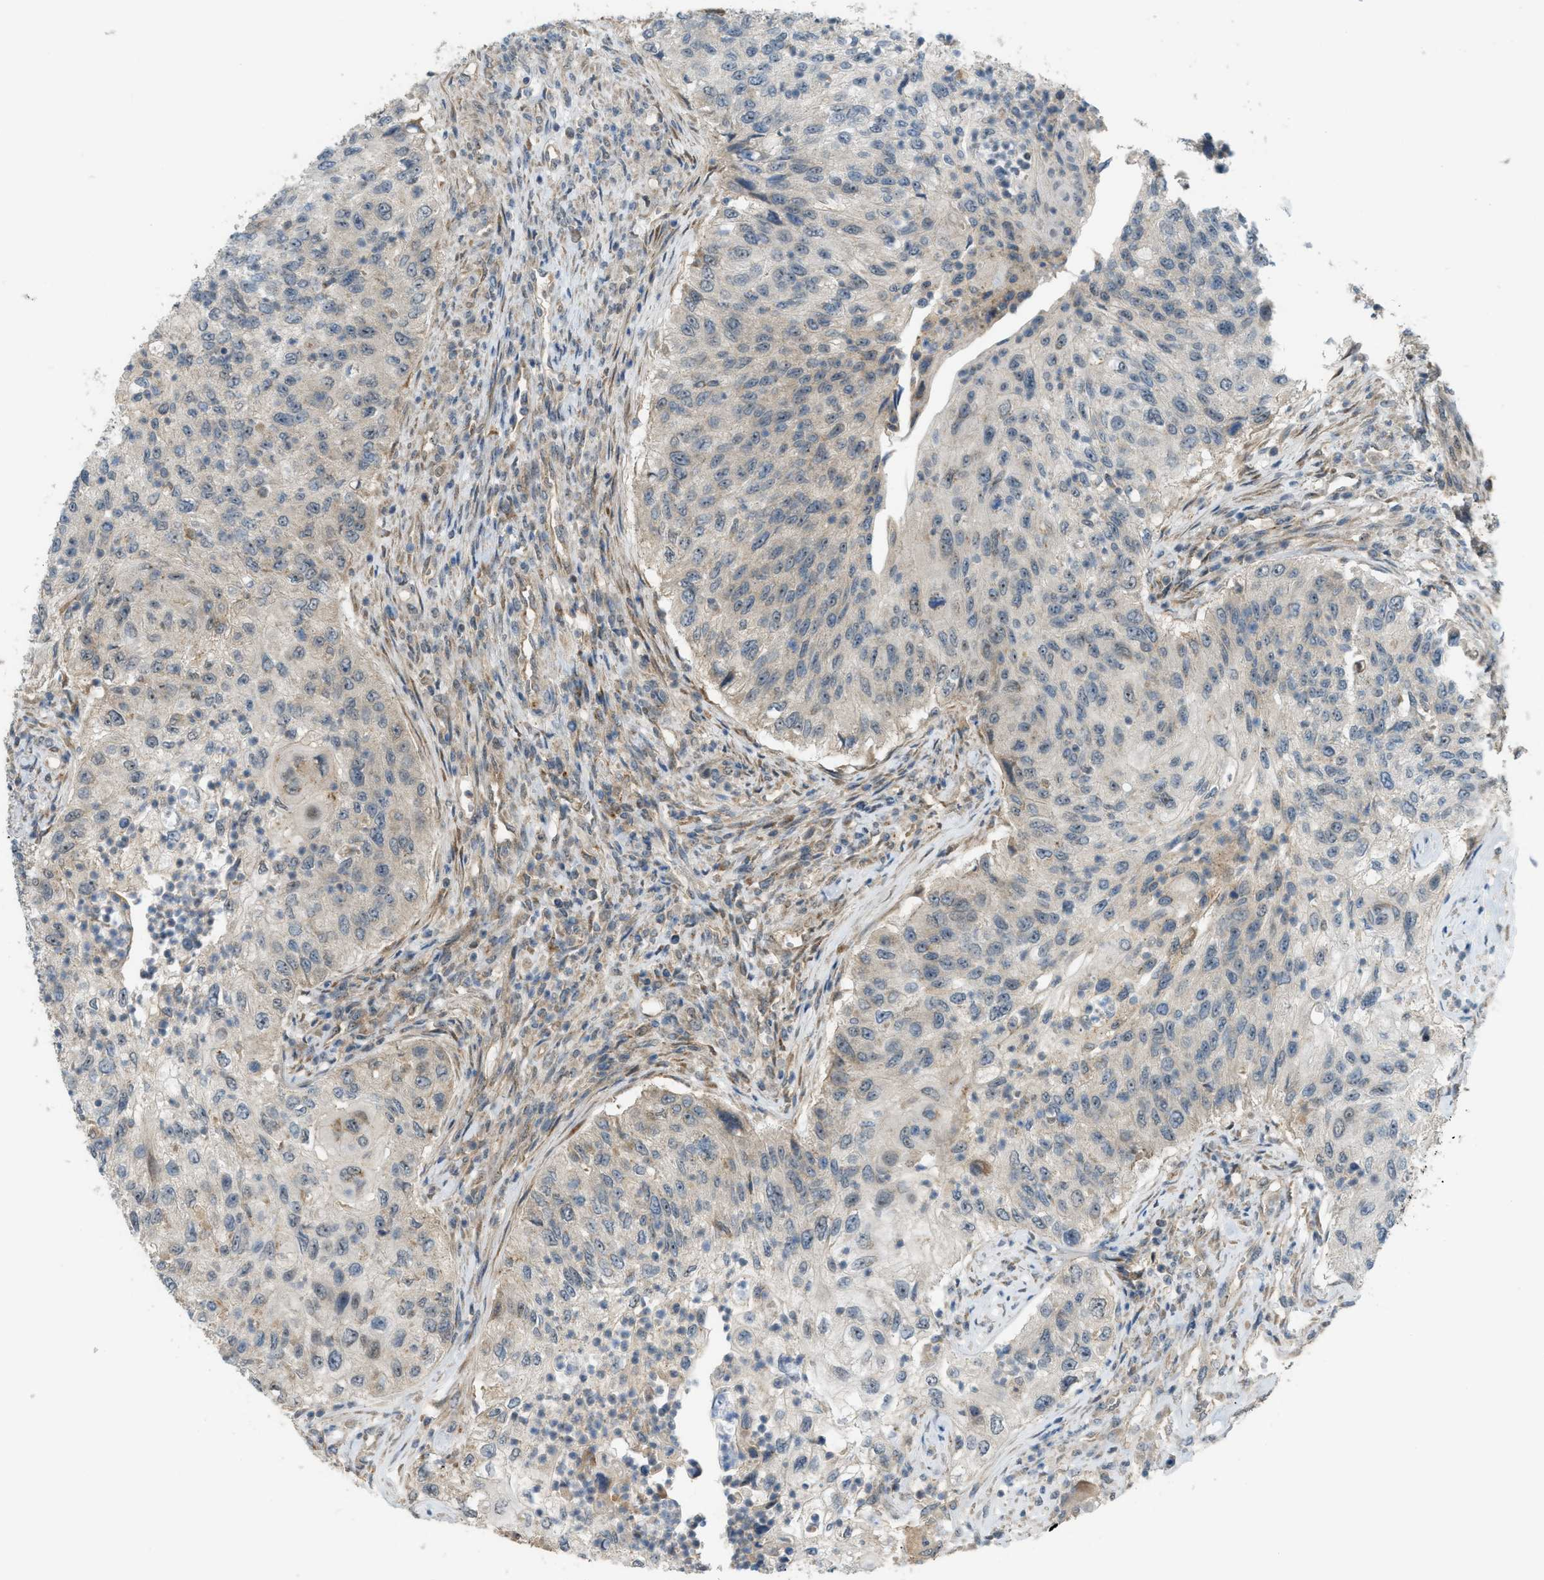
{"staining": {"intensity": "weak", "quantity": "25%-75%", "location": "nuclear"}, "tissue": "urothelial cancer", "cell_type": "Tumor cells", "image_type": "cancer", "snomed": [{"axis": "morphology", "description": "Urothelial carcinoma, High grade"}, {"axis": "topography", "description": "Urinary bladder"}], "caption": "Brown immunohistochemical staining in human urothelial carcinoma (high-grade) exhibits weak nuclear expression in approximately 25%-75% of tumor cells. Nuclei are stained in blue.", "gene": "CCDC186", "patient": {"sex": "female", "age": 60}}